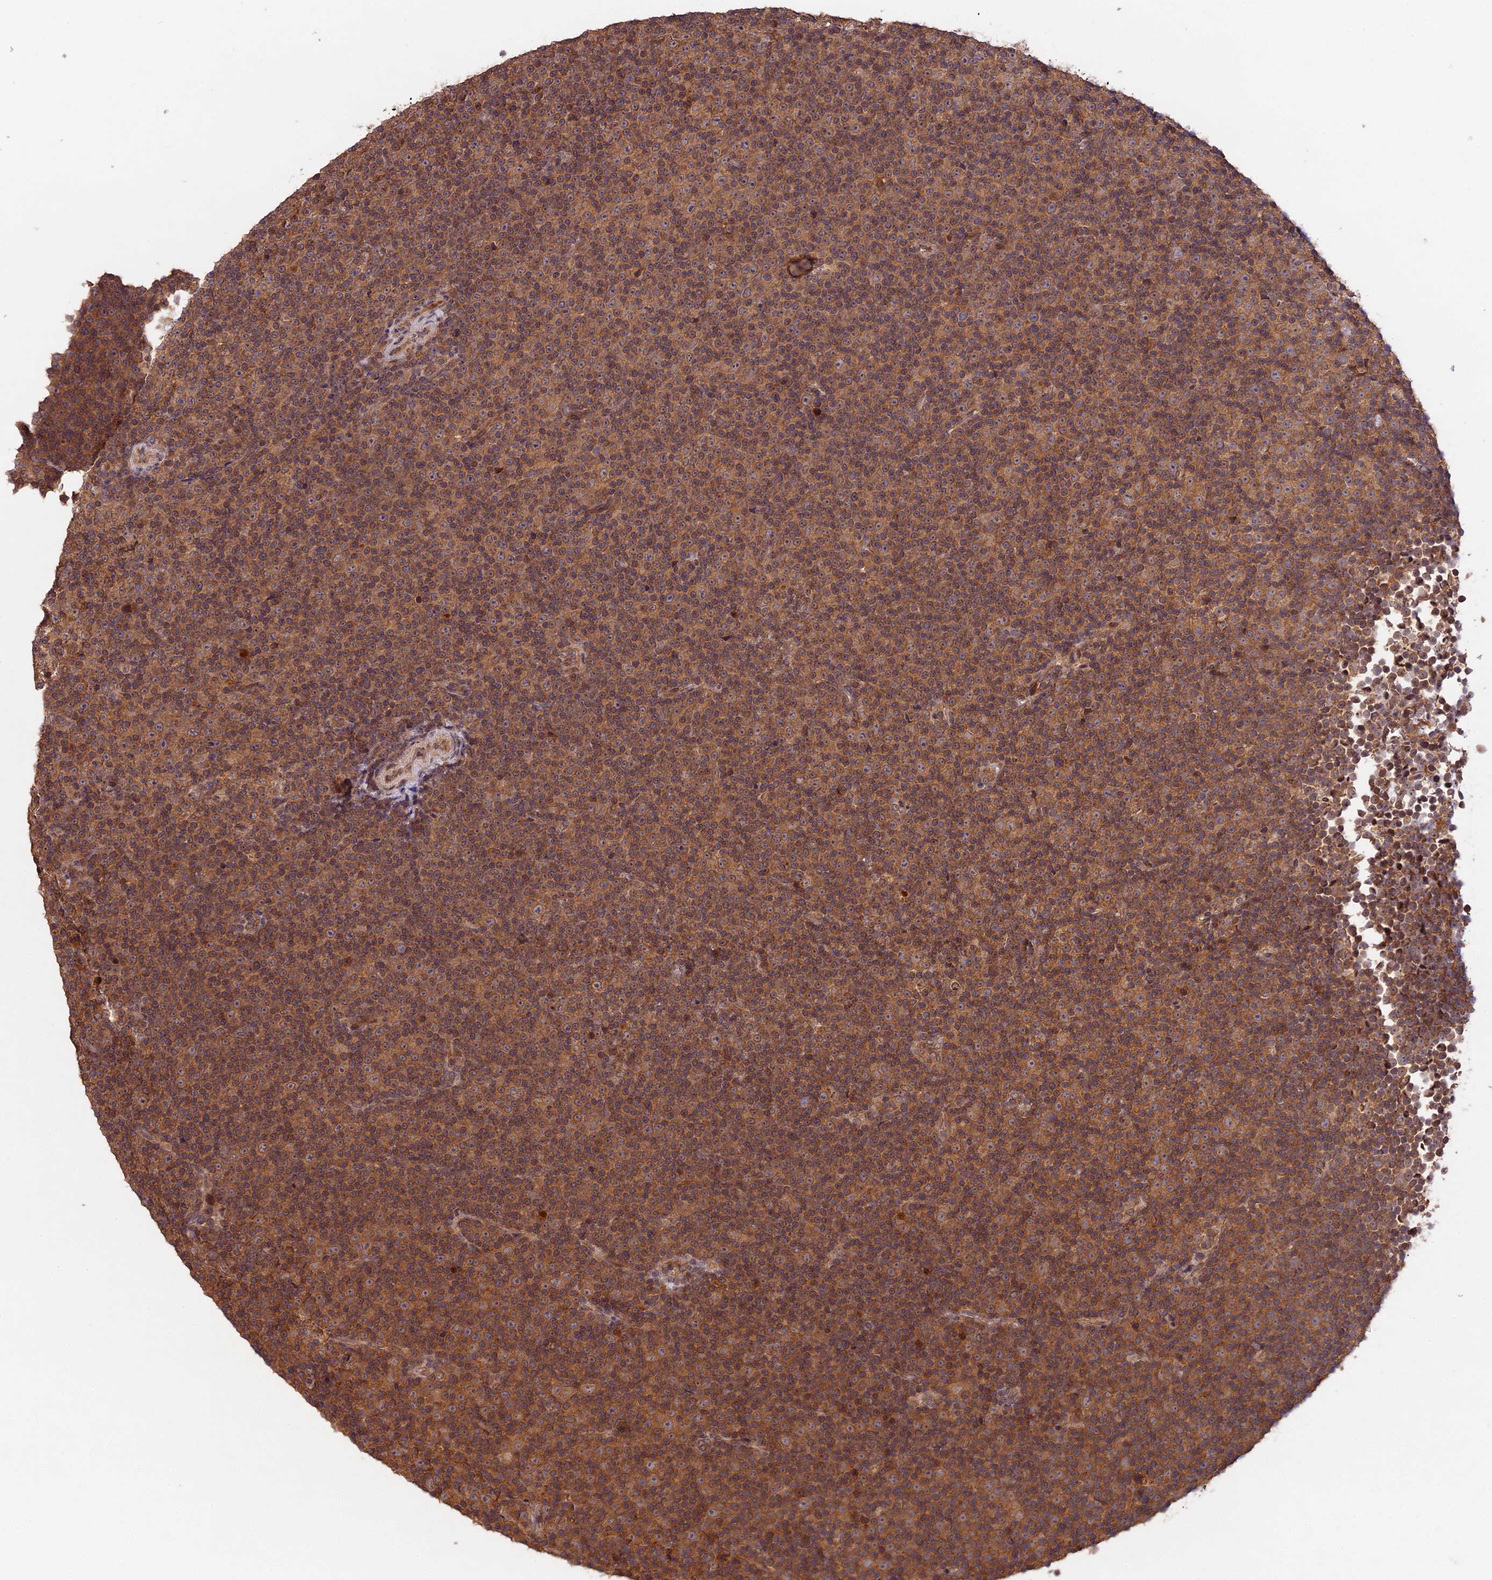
{"staining": {"intensity": "moderate", "quantity": ">75%", "location": "cytoplasmic/membranous"}, "tissue": "lymphoma", "cell_type": "Tumor cells", "image_type": "cancer", "snomed": [{"axis": "morphology", "description": "Malignant lymphoma, non-Hodgkin's type, Low grade"}, {"axis": "topography", "description": "Lymph node"}], "caption": "A medium amount of moderate cytoplasmic/membranous staining is appreciated in about >75% of tumor cells in malignant lymphoma, non-Hodgkin's type (low-grade) tissue. (Stains: DAB (3,3'-diaminobenzidine) in brown, nuclei in blue, Microscopy: brightfield microscopy at high magnification).", "gene": "CHAC1", "patient": {"sex": "female", "age": 67}}